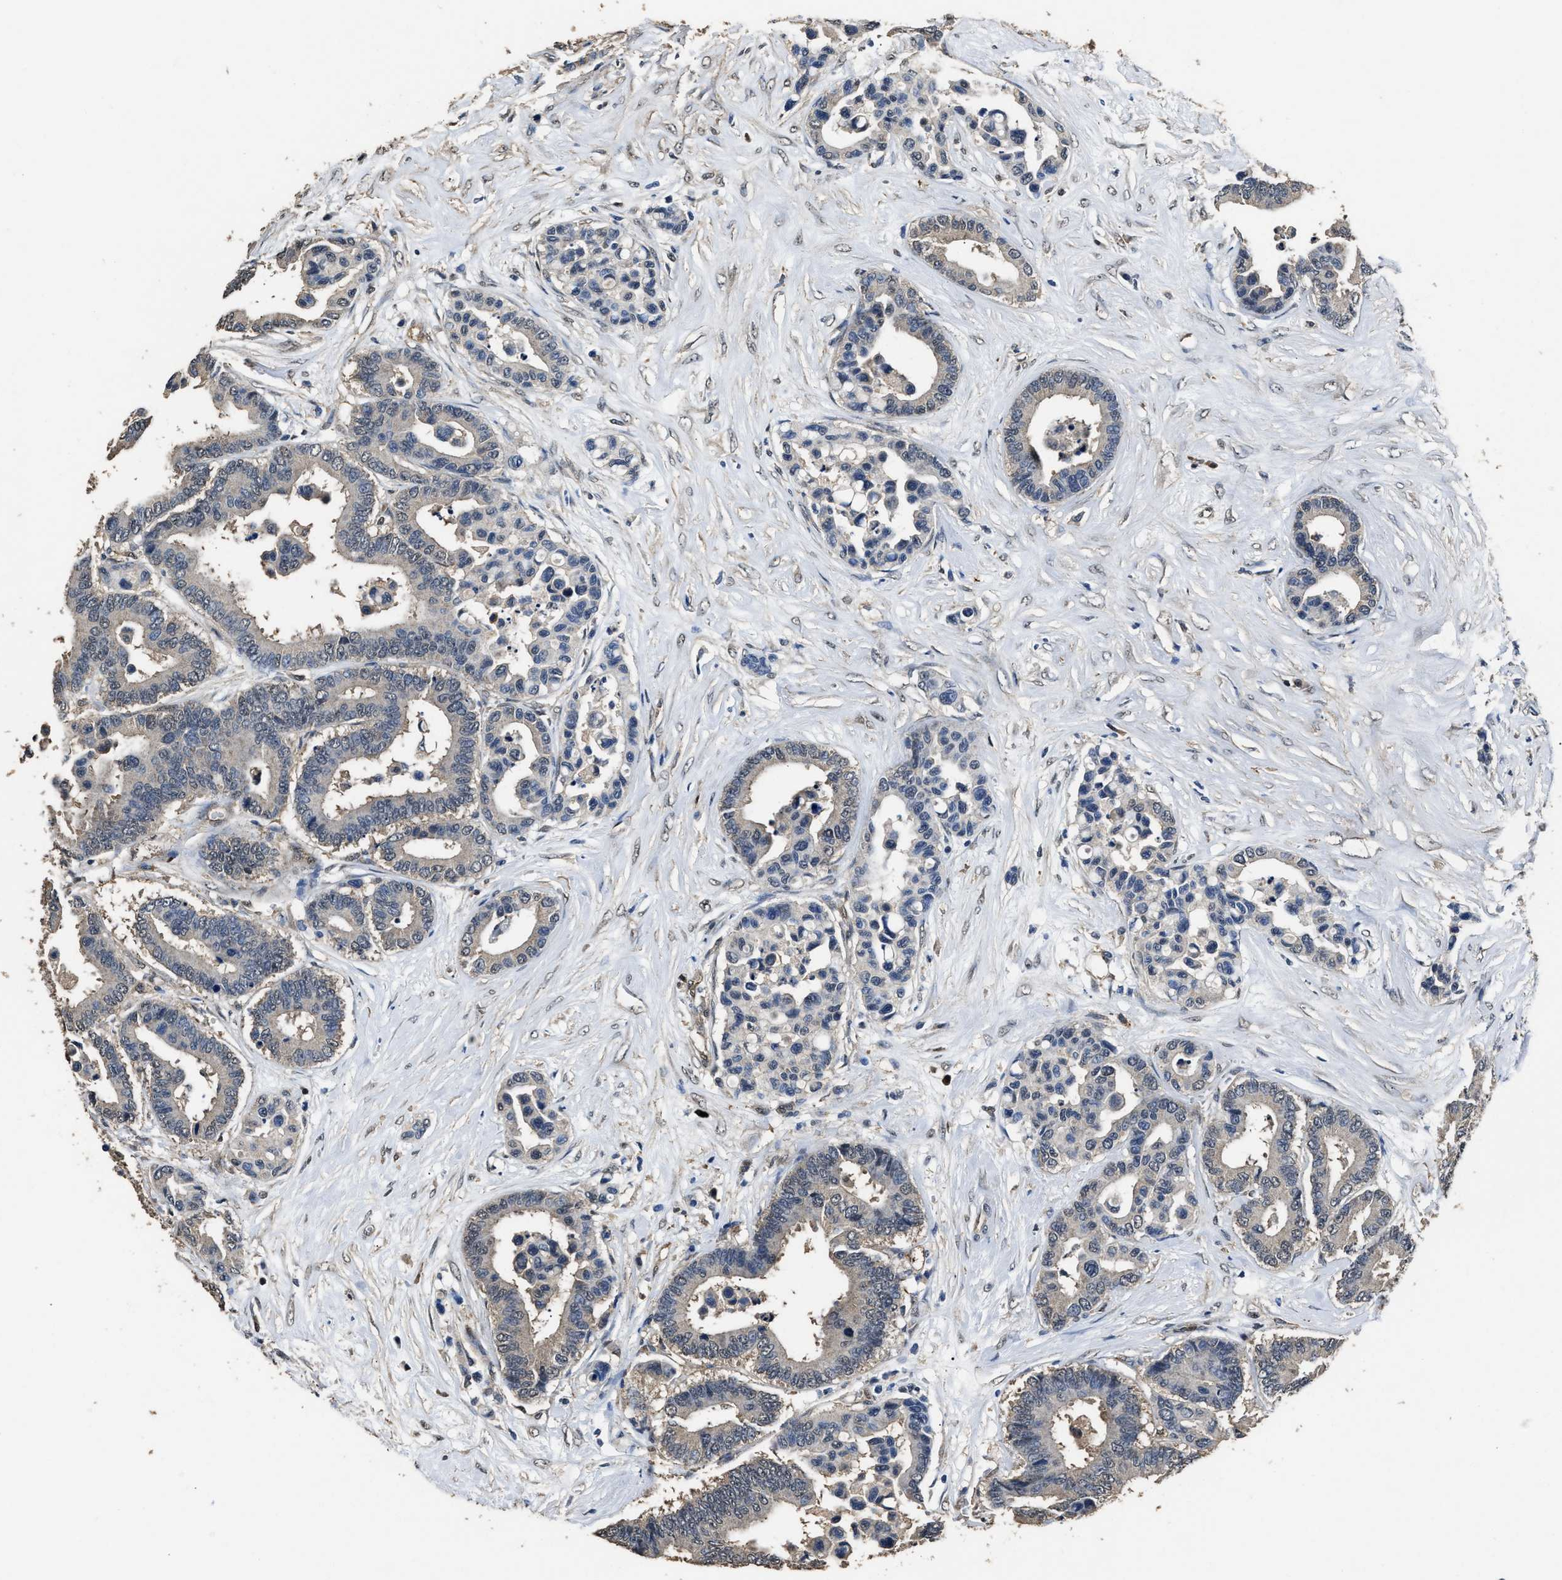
{"staining": {"intensity": "weak", "quantity": "<25%", "location": "nuclear"}, "tissue": "colorectal cancer", "cell_type": "Tumor cells", "image_type": "cancer", "snomed": [{"axis": "morphology", "description": "Normal tissue, NOS"}, {"axis": "morphology", "description": "Adenocarcinoma, NOS"}, {"axis": "topography", "description": "Colon"}], "caption": "A micrograph of colorectal cancer (adenocarcinoma) stained for a protein shows no brown staining in tumor cells. (Brightfield microscopy of DAB (3,3'-diaminobenzidine) immunohistochemistry at high magnification).", "gene": "YWHAE", "patient": {"sex": "male", "age": 82}}